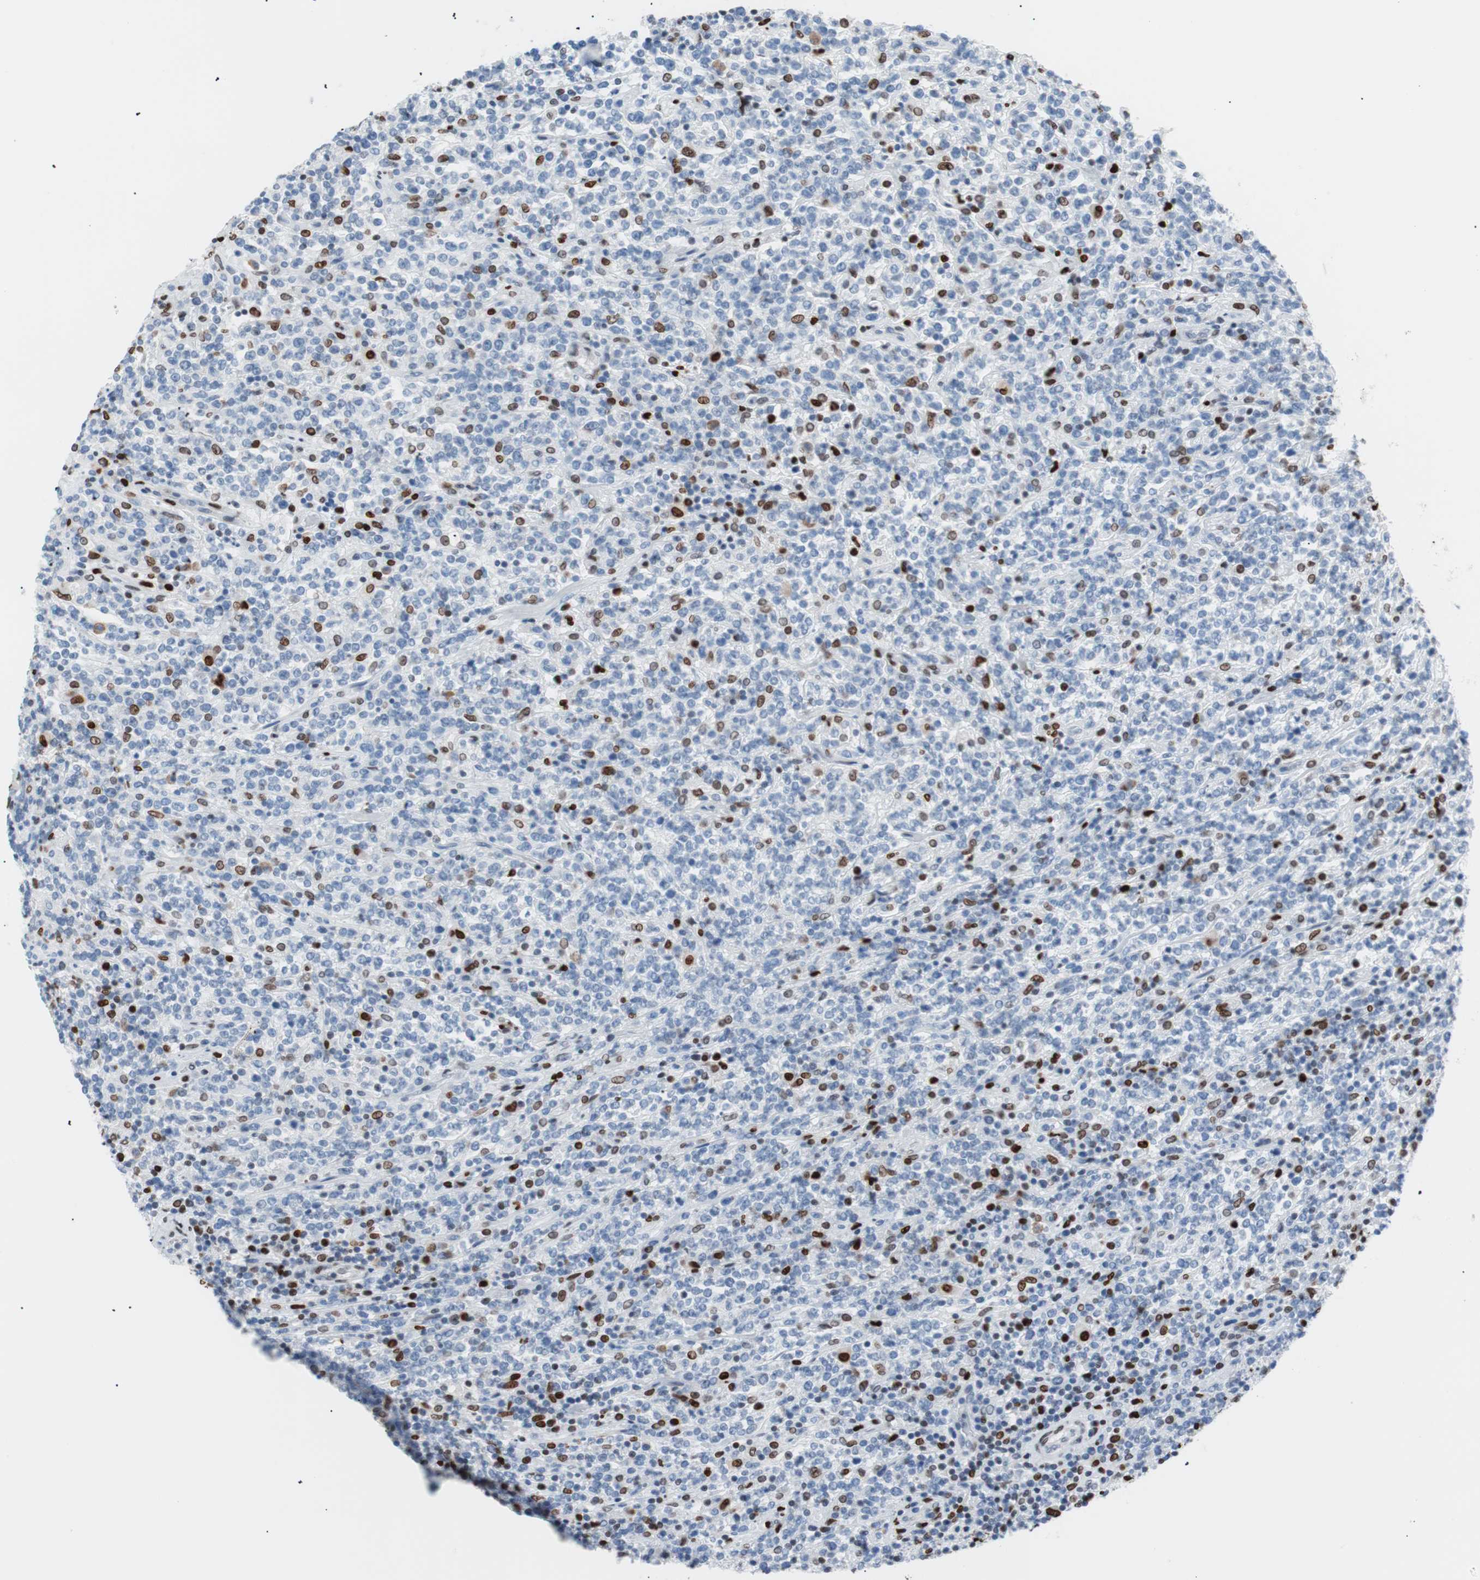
{"staining": {"intensity": "weak", "quantity": "<25%", "location": "nuclear"}, "tissue": "lymphoma", "cell_type": "Tumor cells", "image_type": "cancer", "snomed": [{"axis": "morphology", "description": "Malignant lymphoma, non-Hodgkin's type, High grade"}, {"axis": "topography", "description": "Soft tissue"}], "caption": "Immunohistochemistry (IHC) of malignant lymphoma, non-Hodgkin's type (high-grade) demonstrates no positivity in tumor cells. (DAB (3,3'-diaminobenzidine) immunohistochemistry (IHC) with hematoxylin counter stain).", "gene": "CEBPB", "patient": {"sex": "male", "age": 18}}